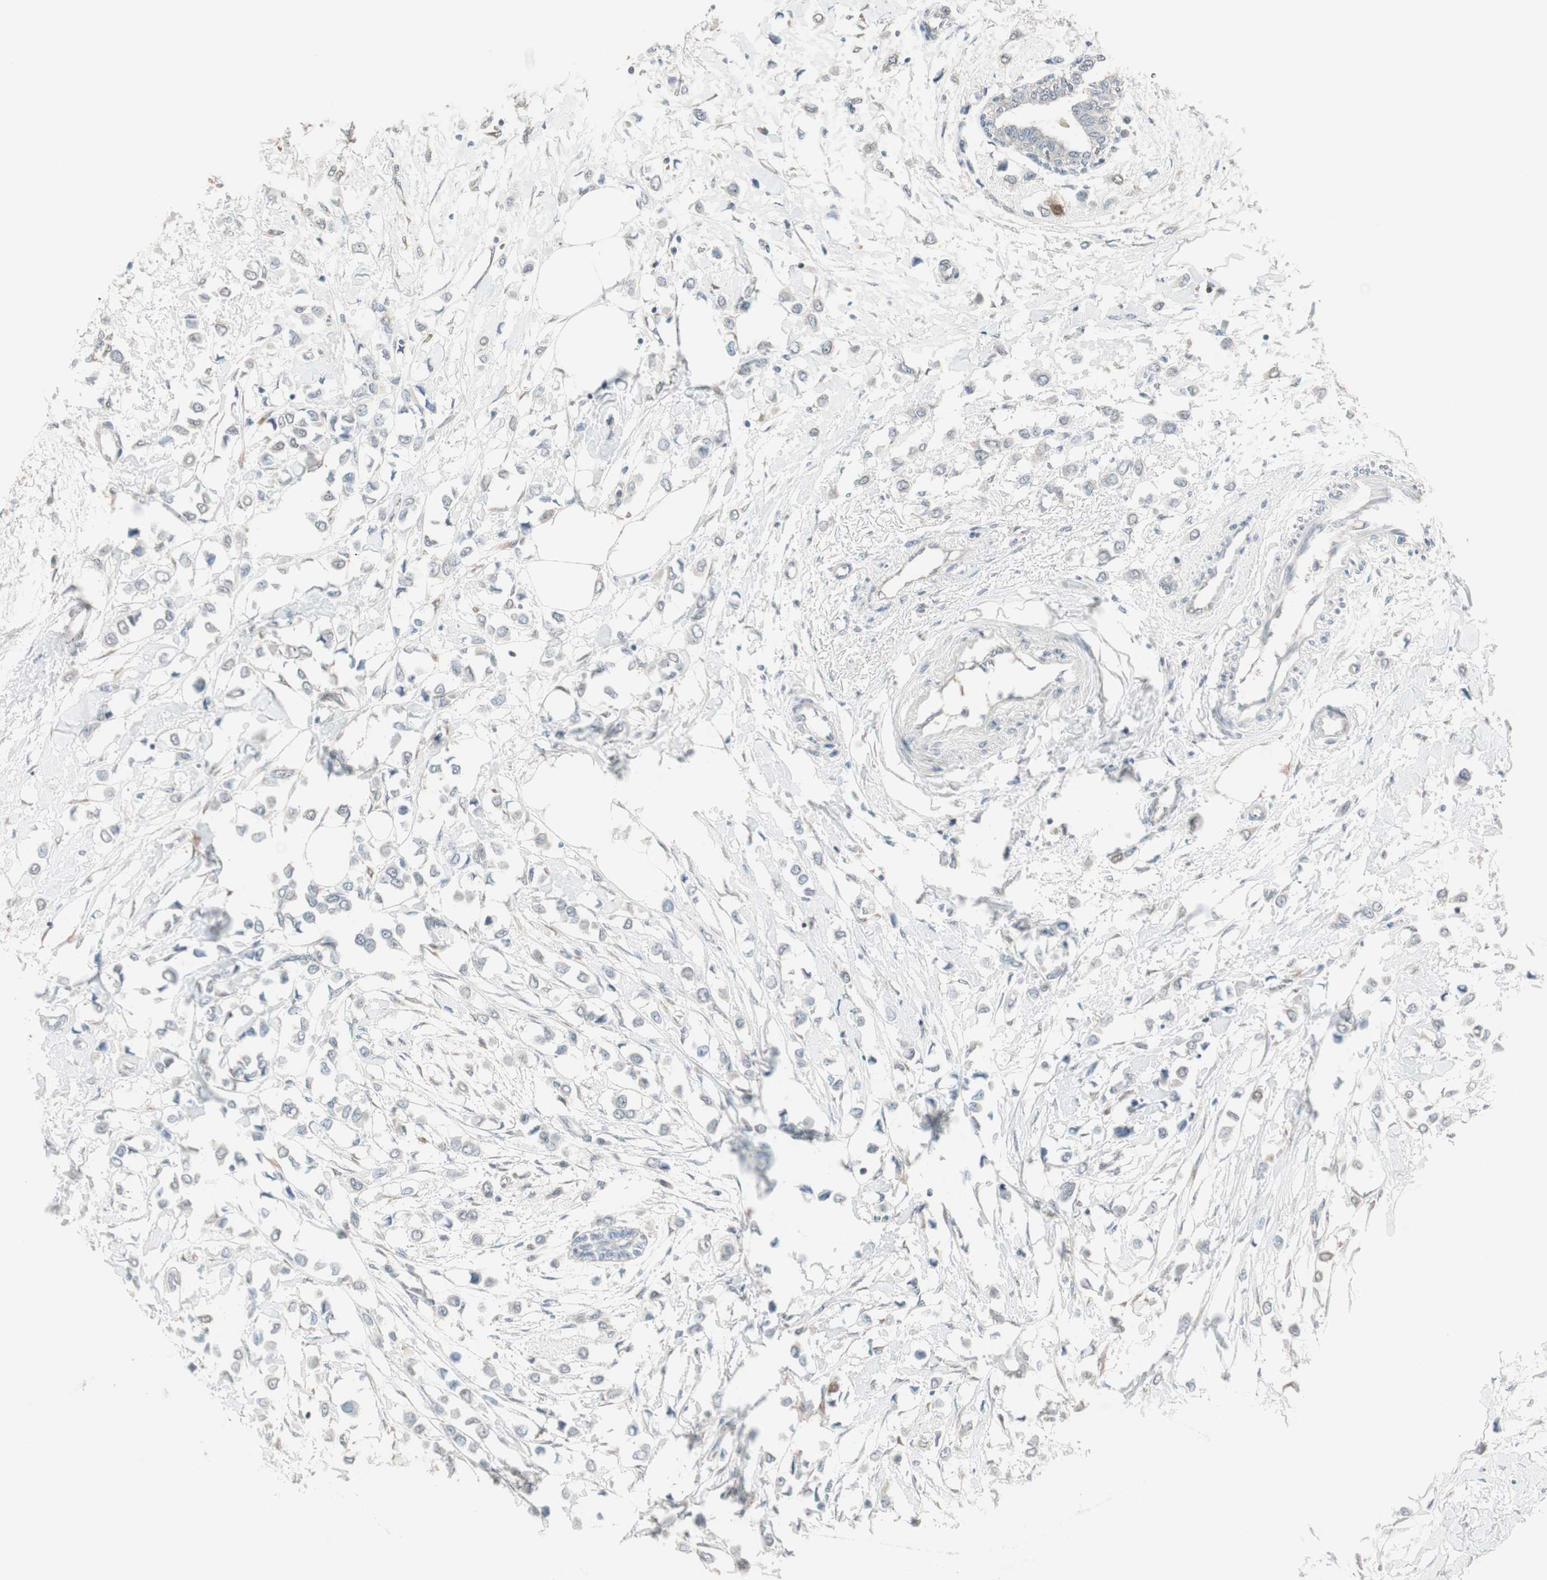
{"staining": {"intensity": "negative", "quantity": "none", "location": "none"}, "tissue": "breast cancer", "cell_type": "Tumor cells", "image_type": "cancer", "snomed": [{"axis": "morphology", "description": "Lobular carcinoma"}, {"axis": "topography", "description": "Breast"}], "caption": "High magnification brightfield microscopy of breast cancer (lobular carcinoma) stained with DAB (brown) and counterstained with hematoxylin (blue): tumor cells show no significant positivity.", "gene": "PDZK1", "patient": {"sex": "female", "age": 51}}